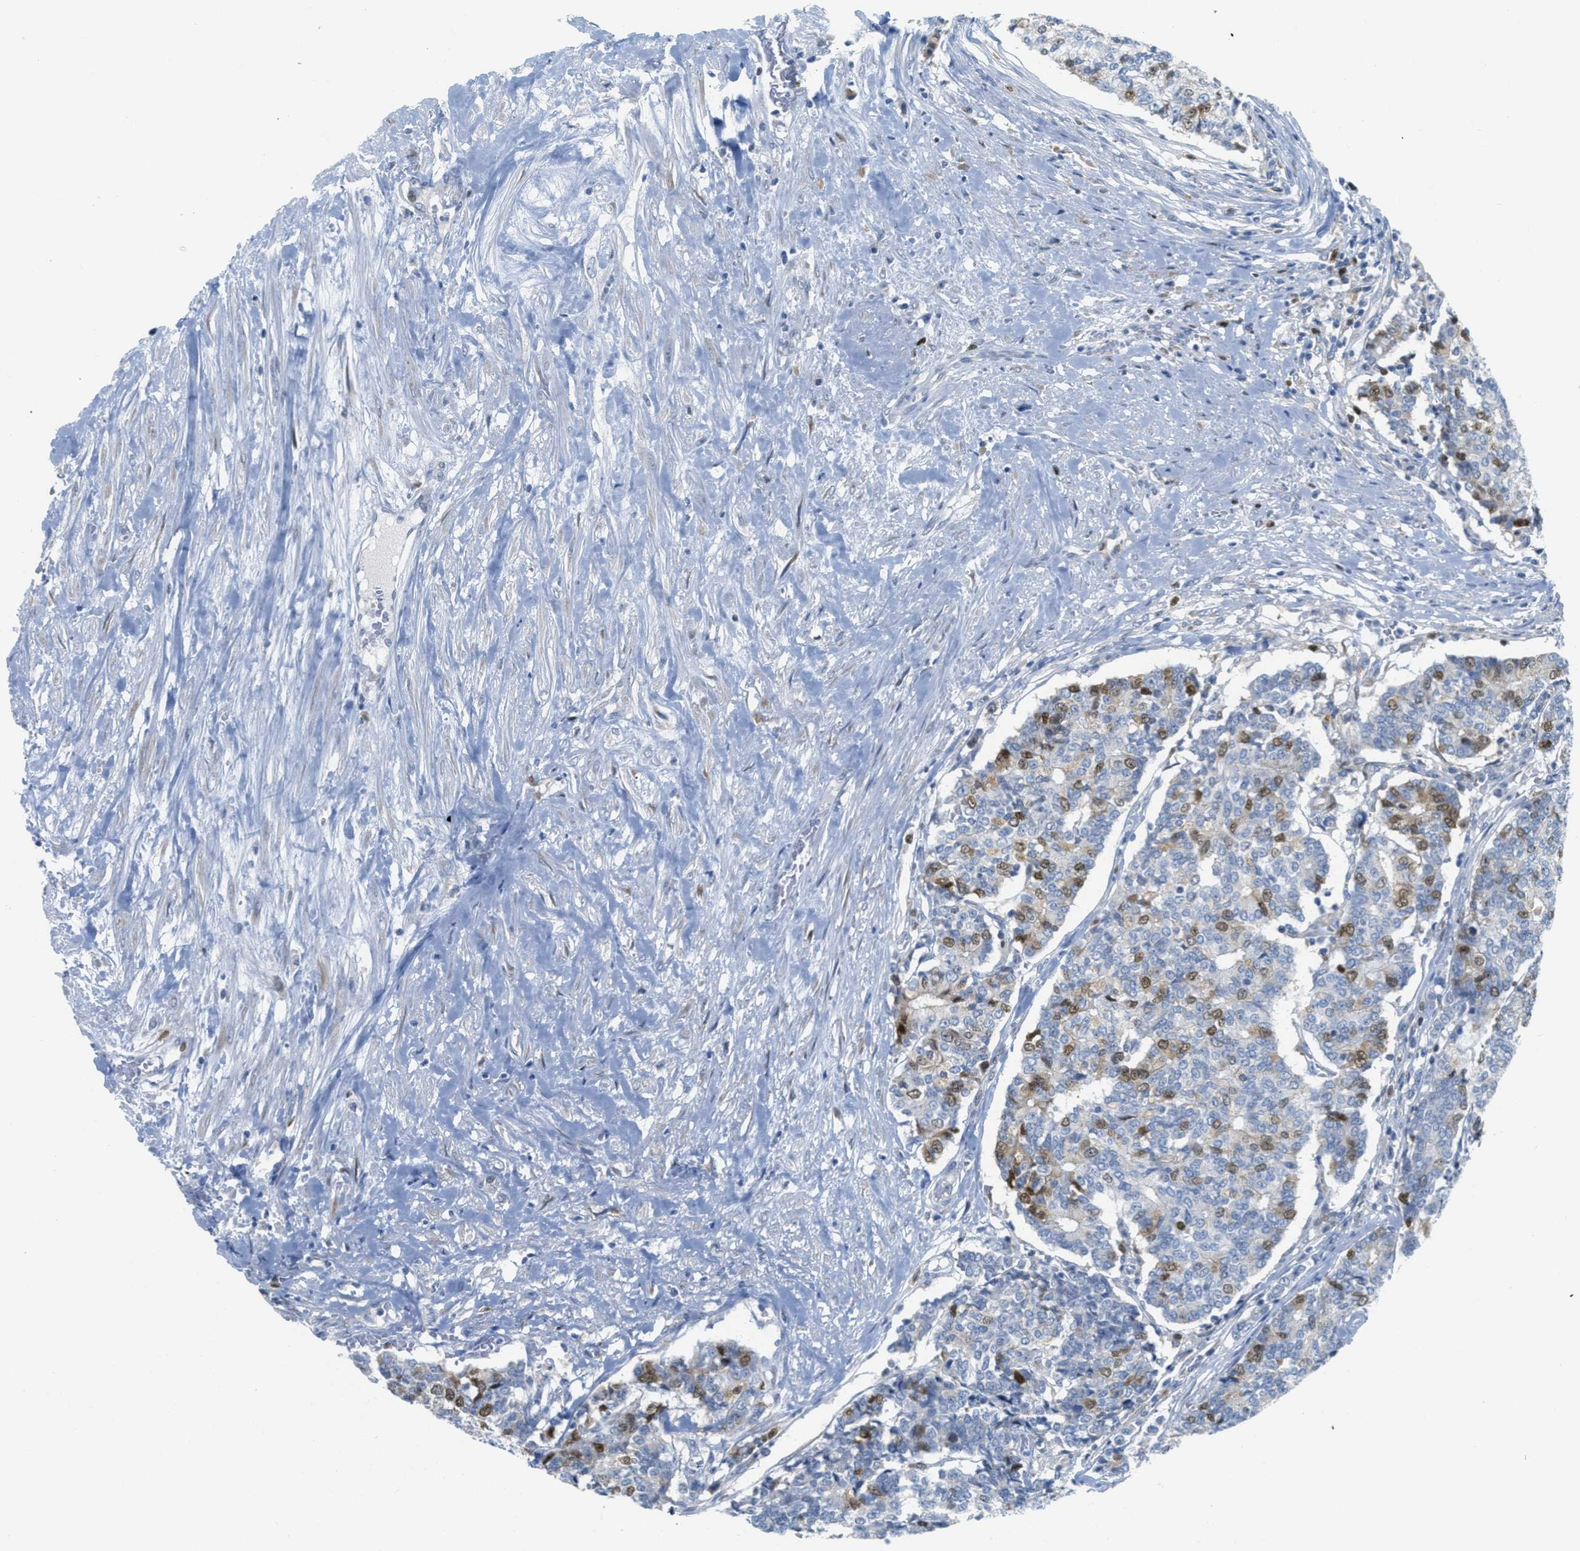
{"staining": {"intensity": "moderate", "quantity": "25%-75%", "location": "cytoplasmic/membranous,nuclear"}, "tissue": "prostate cancer", "cell_type": "Tumor cells", "image_type": "cancer", "snomed": [{"axis": "morphology", "description": "Normal tissue, NOS"}, {"axis": "morphology", "description": "Adenocarcinoma, High grade"}, {"axis": "topography", "description": "Prostate"}, {"axis": "topography", "description": "Seminal veicle"}], "caption": "Tumor cells exhibit medium levels of moderate cytoplasmic/membranous and nuclear staining in about 25%-75% of cells in prostate adenocarcinoma (high-grade).", "gene": "ORC6", "patient": {"sex": "male", "age": 55}}